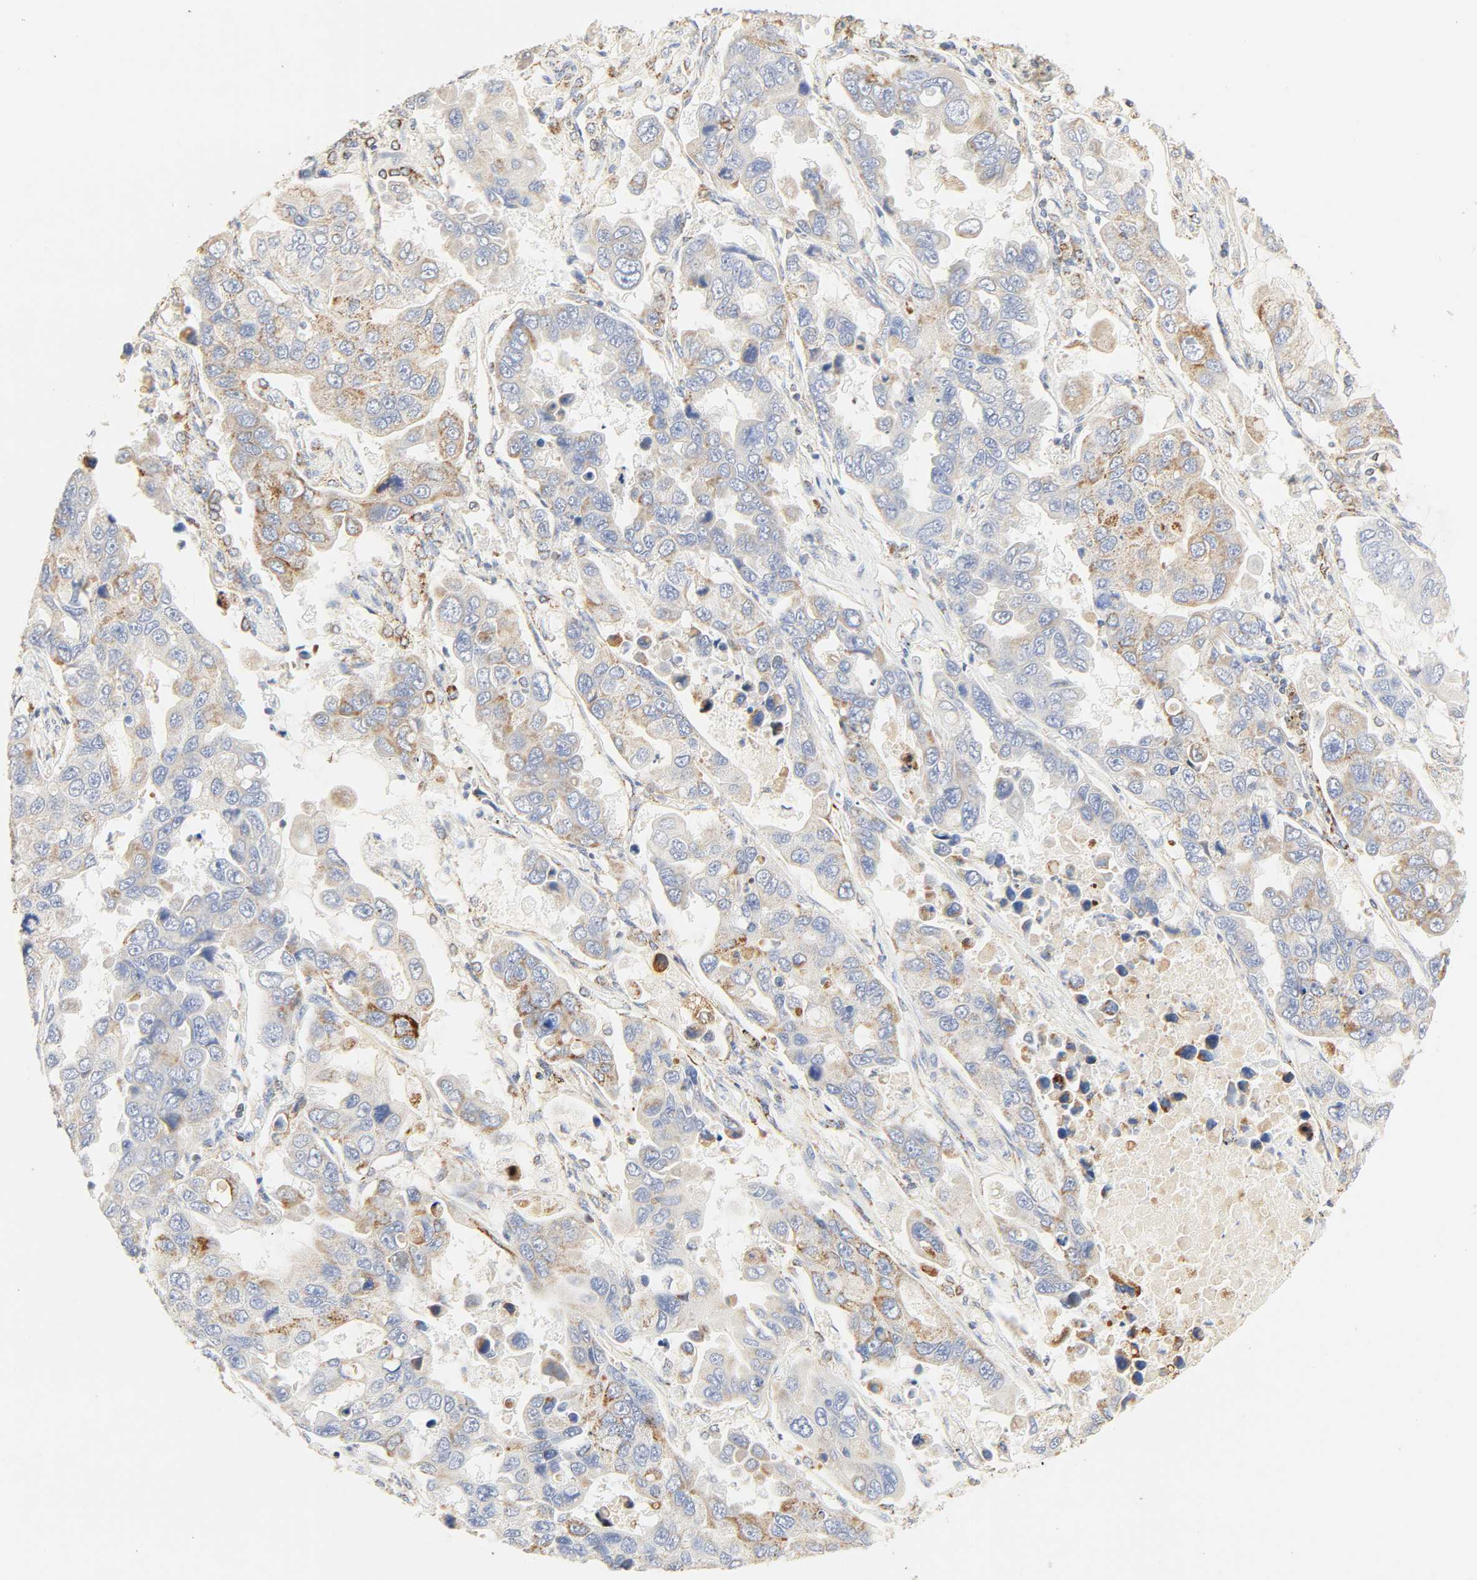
{"staining": {"intensity": "weak", "quantity": "25%-75%", "location": "cytoplasmic/membranous"}, "tissue": "lung cancer", "cell_type": "Tumor cells", "image_type": "cancer", "snomed": [{"axis": "morphology", "description": "Adenocarcinoma, NOS"}, {"axis": "topography", "description": "Lung"}], "caption": "Human lung cancer stained with a brown dye demonstrates weak cytoplasmic/membranous positive positivity in approximately 25%-75% of tumor cells.", "gene": "ACAT1", "patient": {"sex": "male", "age": 64}}